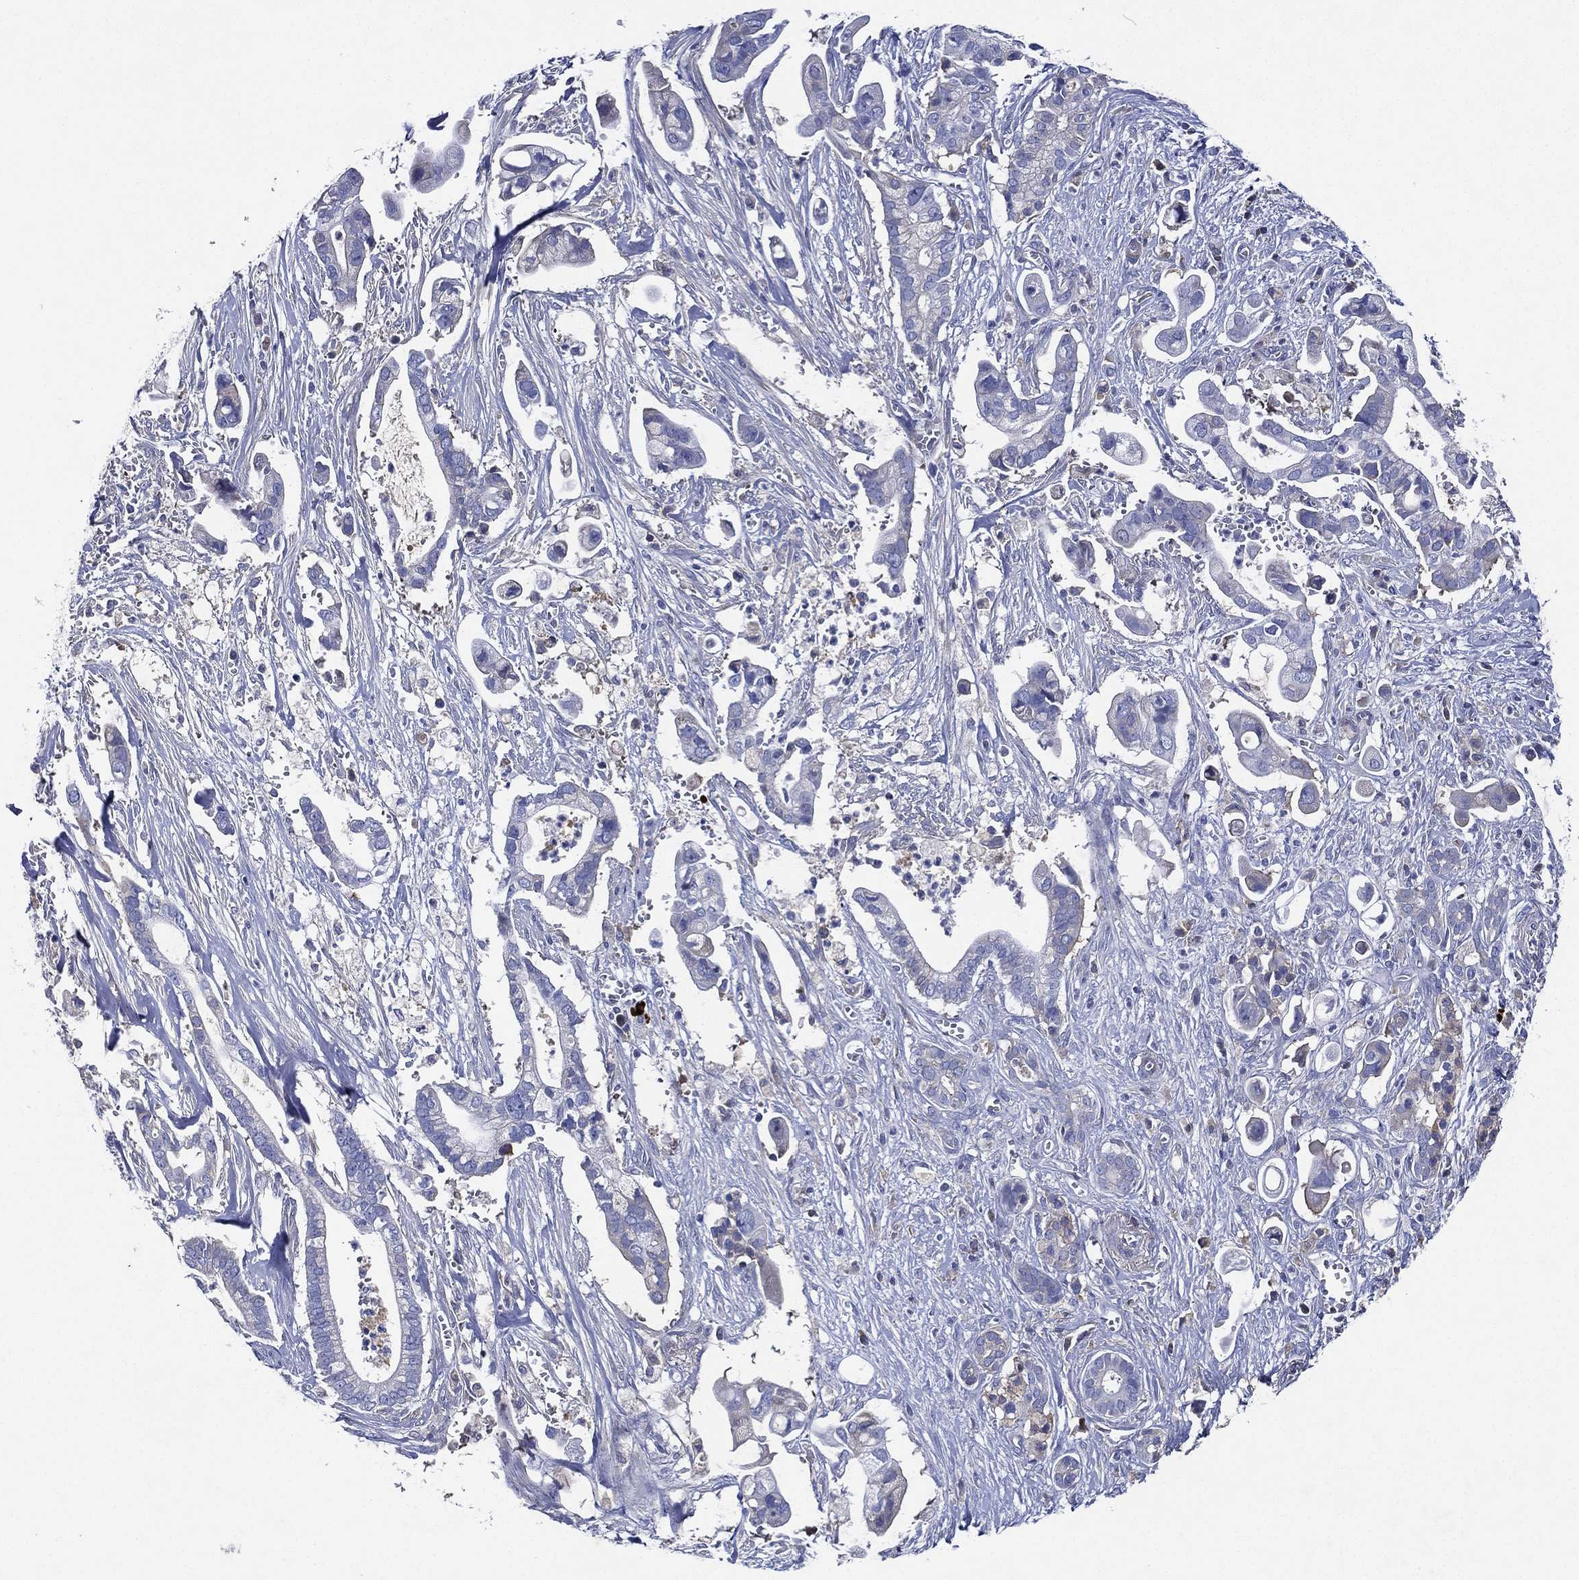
{"staining": {"intensity": "negative", "quantity": "none", "location": "none"}, "tissue": "pancreatic cancer", "cell_type": "Tumor cells", "image_type": "cancer", "snomed": [{"axis": "morphology", "description": "Adenocarcinoma, NOS"}, {"axis": "topography", "description": "Pancreas"}], "caption": "IHC of human pancreatic adenocarcinoma exhibits no expression in tumor cells.", "gene": "TMPRSS11D", "patient": {"sex": "male", "age": 61}}